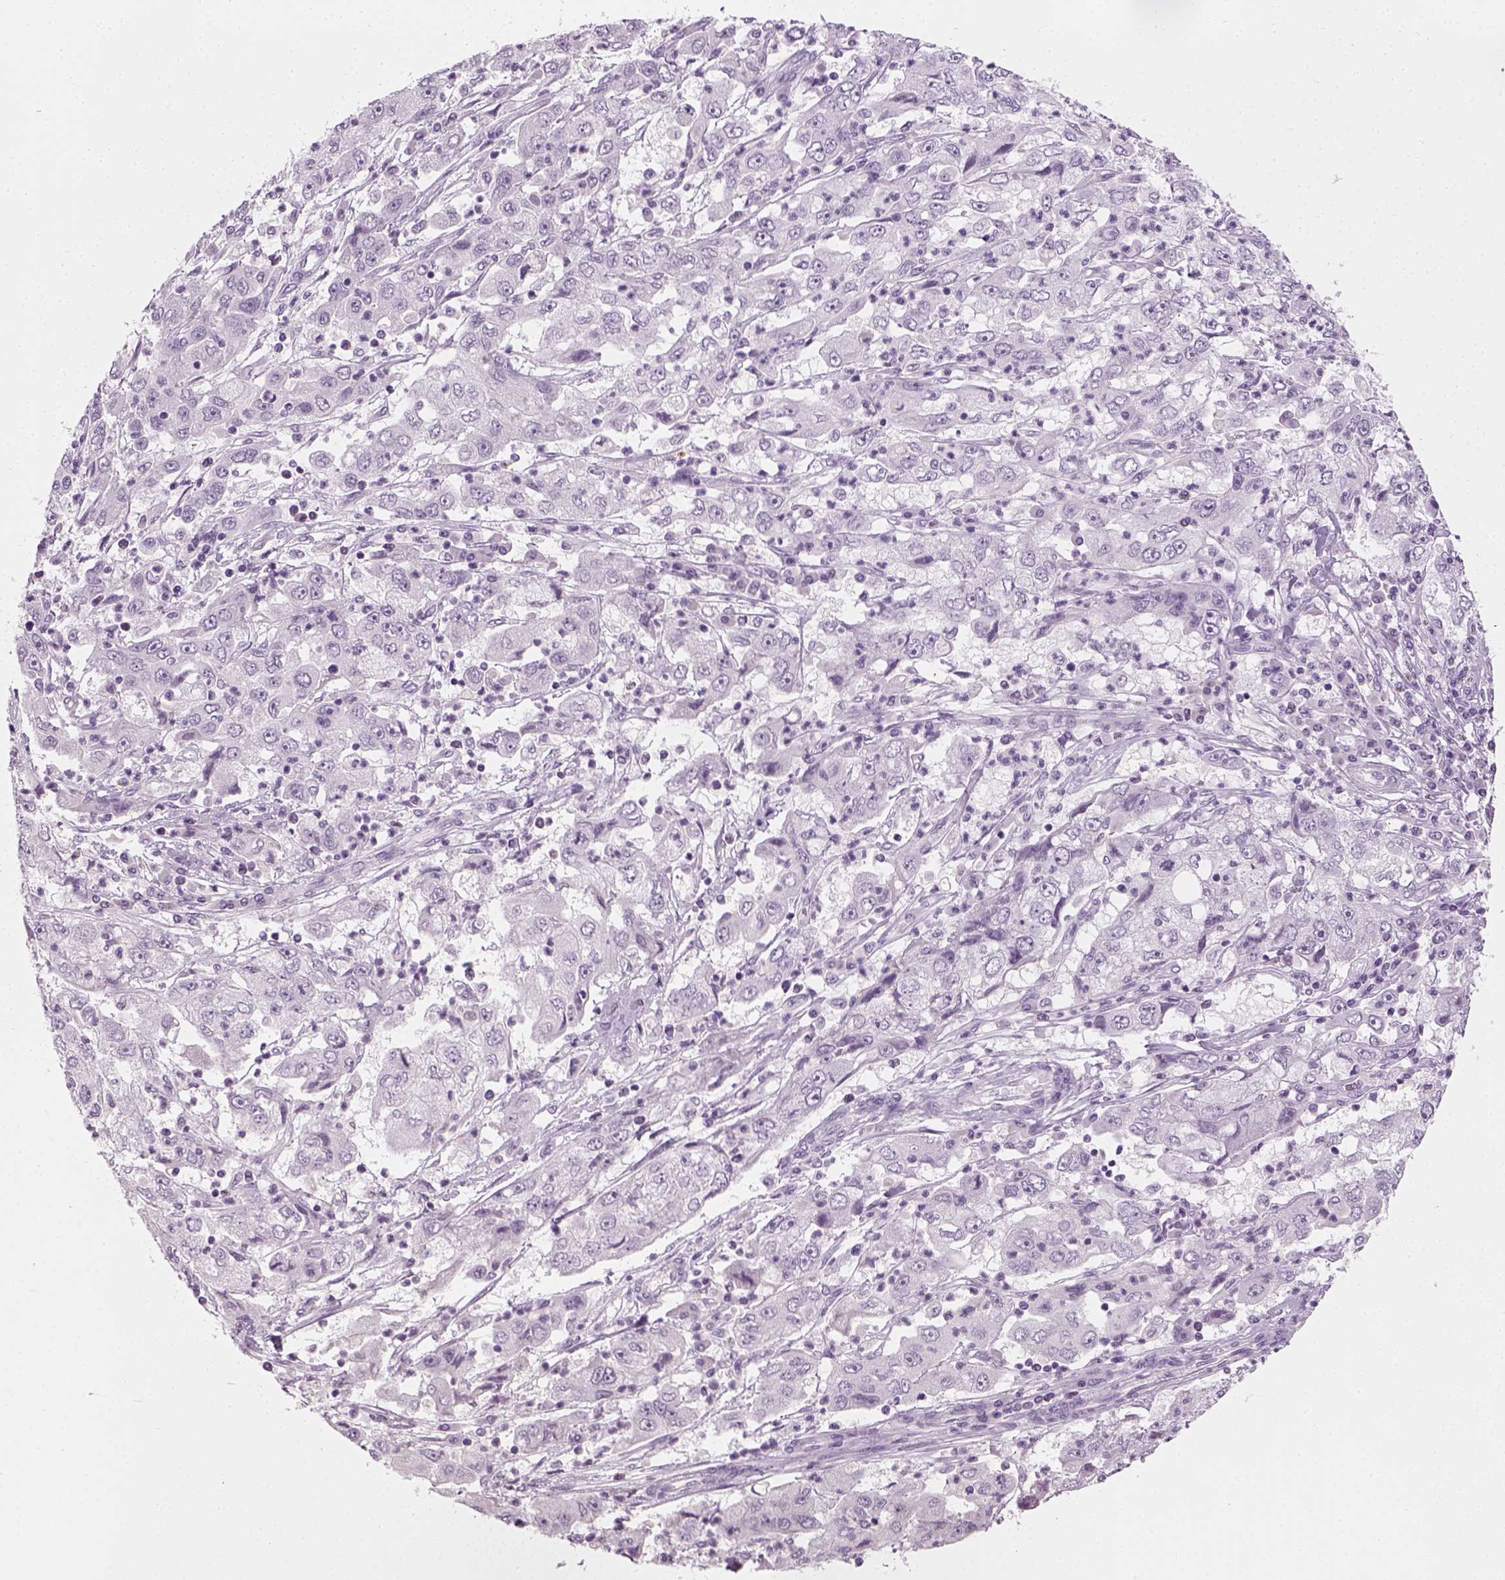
{"staining": {"intensity": "negative", "quantity": "none", "location": "none"}, "tissue": "cervical cancer", "cell_type": "Tumor cells", "image_type": "cancer", "snomed": [{"axis": "morphology", "description": "Squamous cell carcinoma, NOS"}, {"axis": "topography", "description": "Cervix"}], "caption": "Immunohistochemistry (IHC) of human cervical squamous cell carcinoma shows no positivity in tumor cells. (DAB IHC with hematoxylin counter stain).", "gene": "TH", "patient": {"sex": "female", "age": 36}}